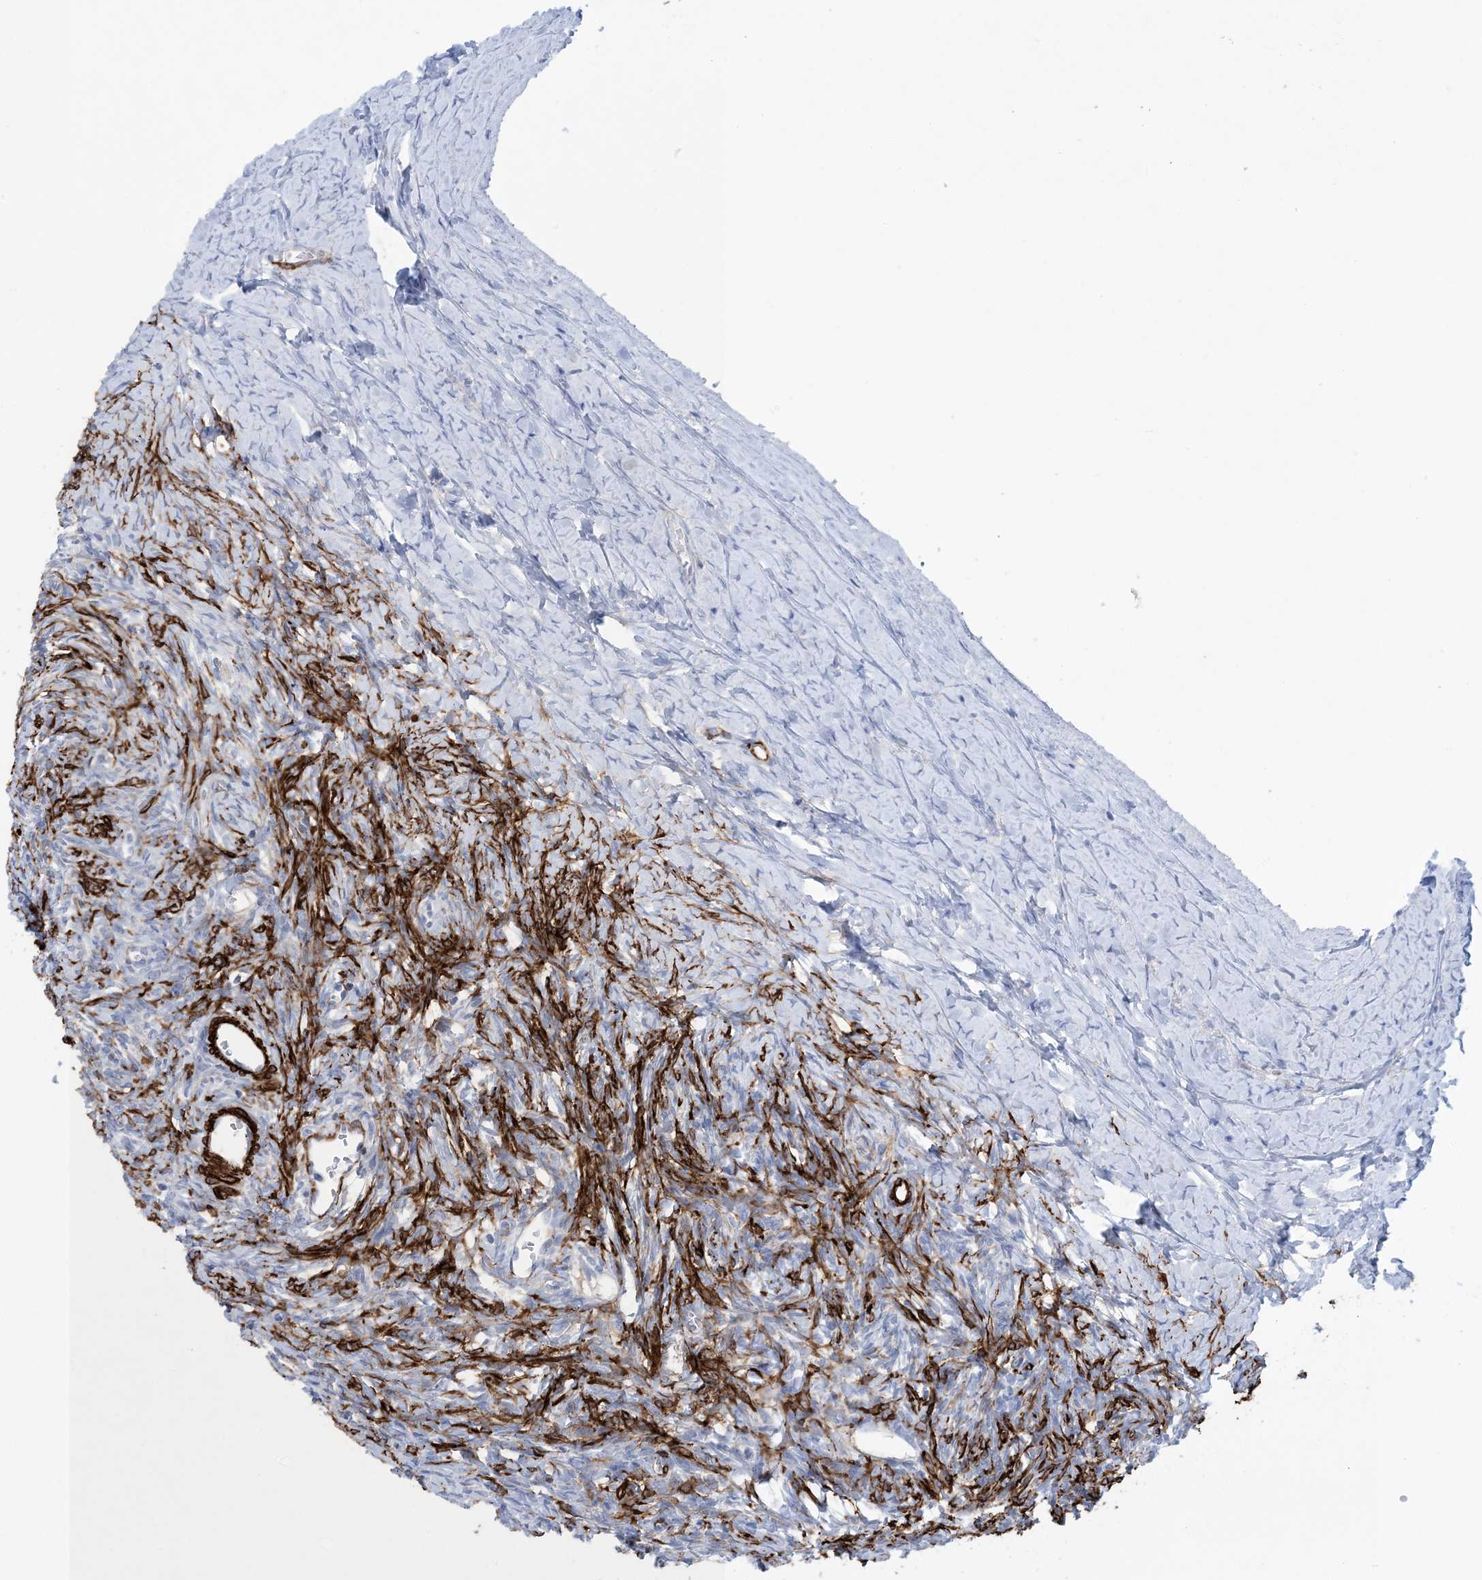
{"staining": {"intensity": "moderate", "quantity": "<25%", "location": "cytoplasmic/membranous"}, "tissue": "ovary", "cell_type": "Ovarian stroma cells", "image_type": "normal", "snomed": [{"axis": "morphology", "description": "Normal tissue, NOS"}, {"axis": "morphology", "description": "Developmental malformation"}, {"axis": "topography", "description": "Ovary"}], "caption": "Brown immunohistochemical staining in normal human ovary displays moderate cytoplasmic/membranous expression in approximately <25% of ovarian stroma cells. The staining was performed using DAB (3,3'-diaminobenzidine), with brown indicating positive protein expression. Nuclei are stained blue with hematoxylin.", "gene": "SHANK1", "patient": {"sex": "female", "age": 39}}